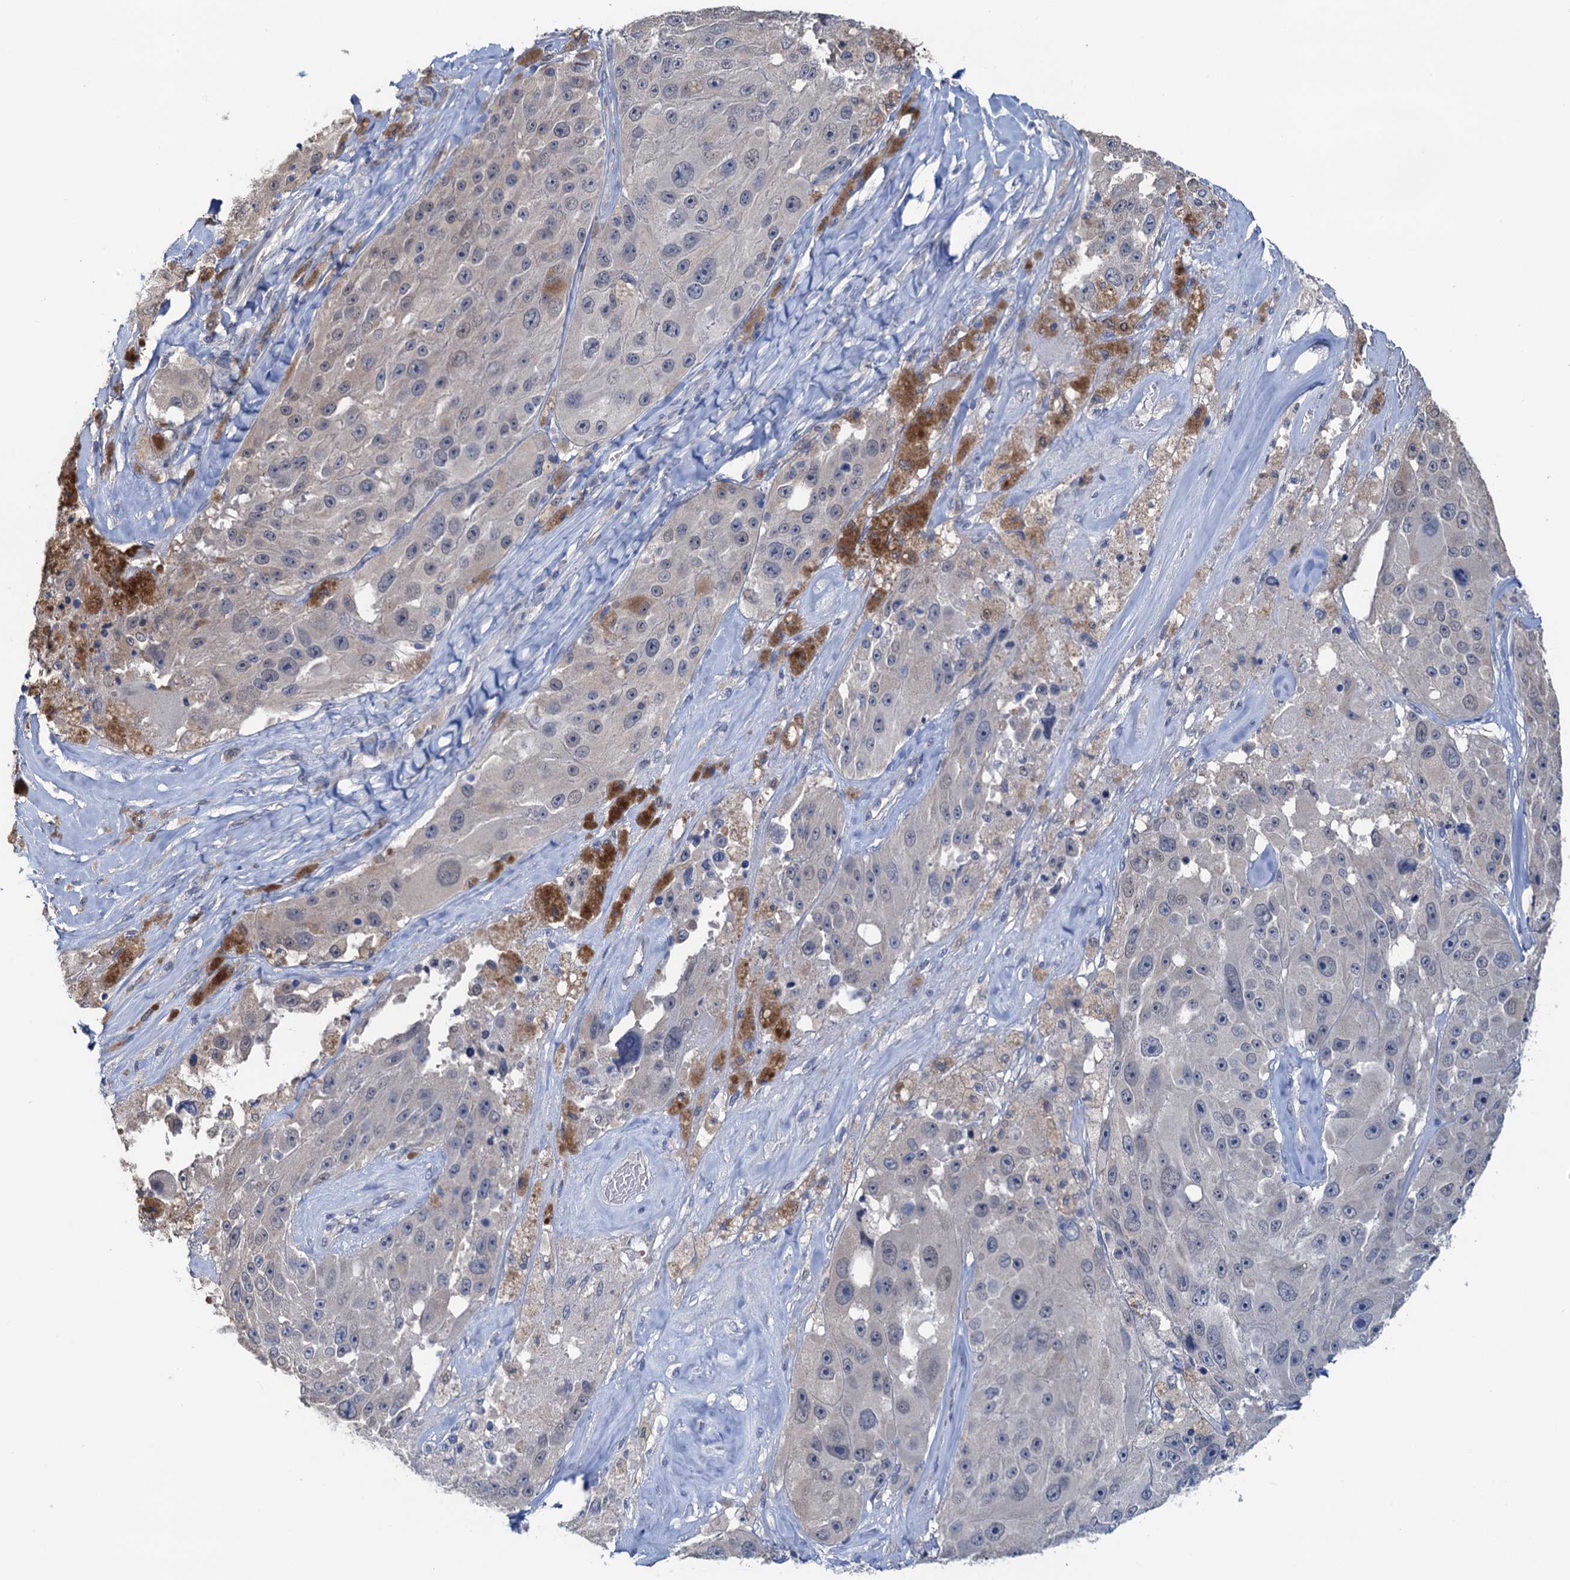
{"staining": {"intensity": "negative", "quantity": "none", "location": "none"}, "tissue": "melanoma", "cell_type": "Tumor cells", "image_type": "cancer", "snomed": [{"axis": "morphology", "description": "Malignant melanoma, Metastatic site"}, {"axis": "topography", "description": "Lymph node"}], "caption": "Melanoma stained for a protein using immunohistochemistry reveals no expression tumor cells.", "gene": "RTKN2", "patient": {"sex": "male", "age": 62}}